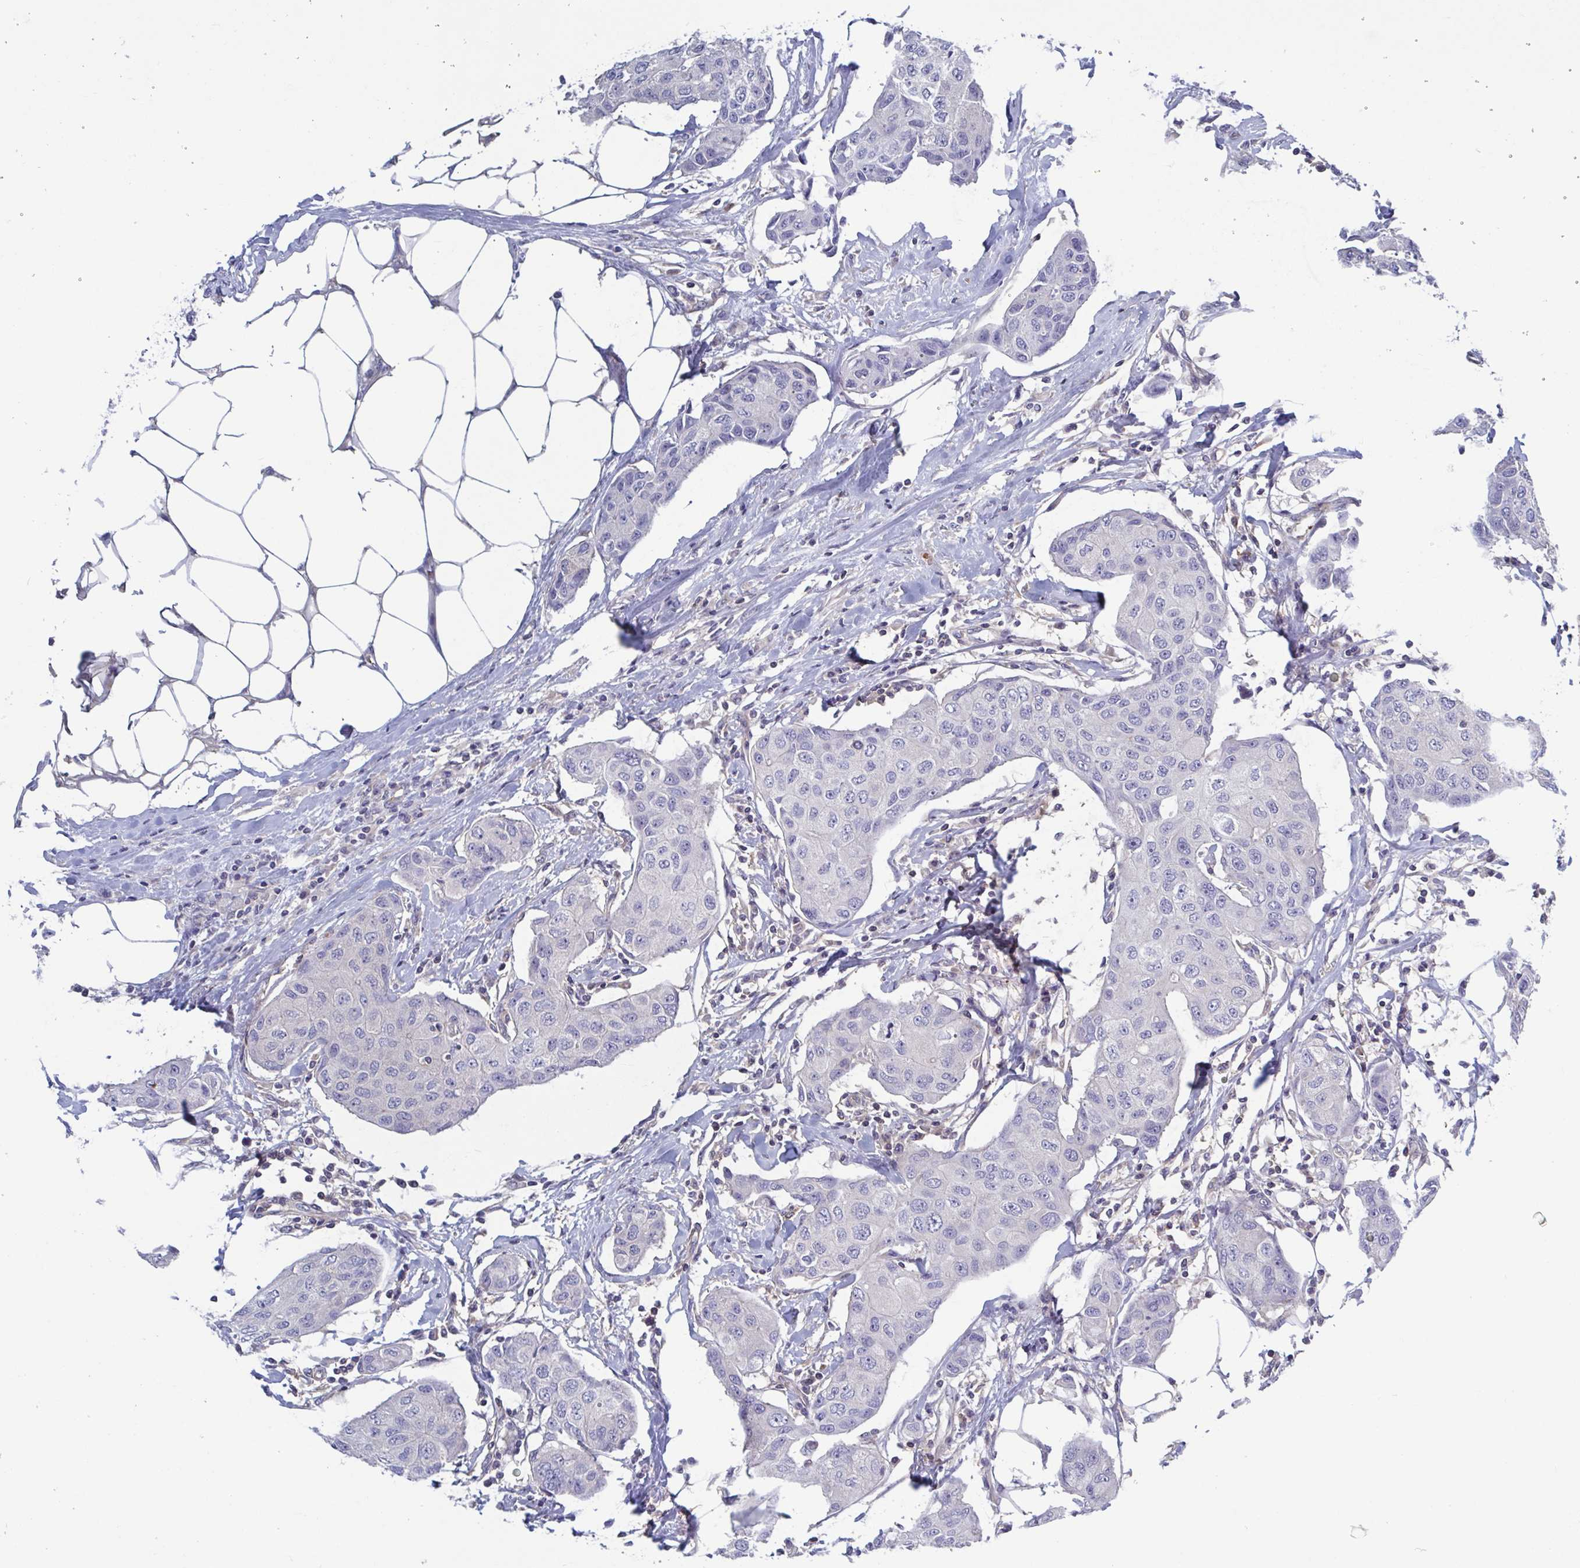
{"staining": {"intensity": "negative", "quantity": "none", "location": "none"}, "tissue": "breast cancer", "cell_type": "Tumor cells", "image_type": "cancer", "snomed": [{"axis": "morphology", "description": "Duct carcinoma"}, {"axis": "topography", "description": "Breast"}, {"axis": "topography", "description": "Lymph node"}], "caption": "This is an immunohistochemistry photomicrograph of human intraductal carcinoma (breast). There is no positivity in tumor cells.", "gene": "LRRC38", "patient": {"sex": "female", "age": 80}}